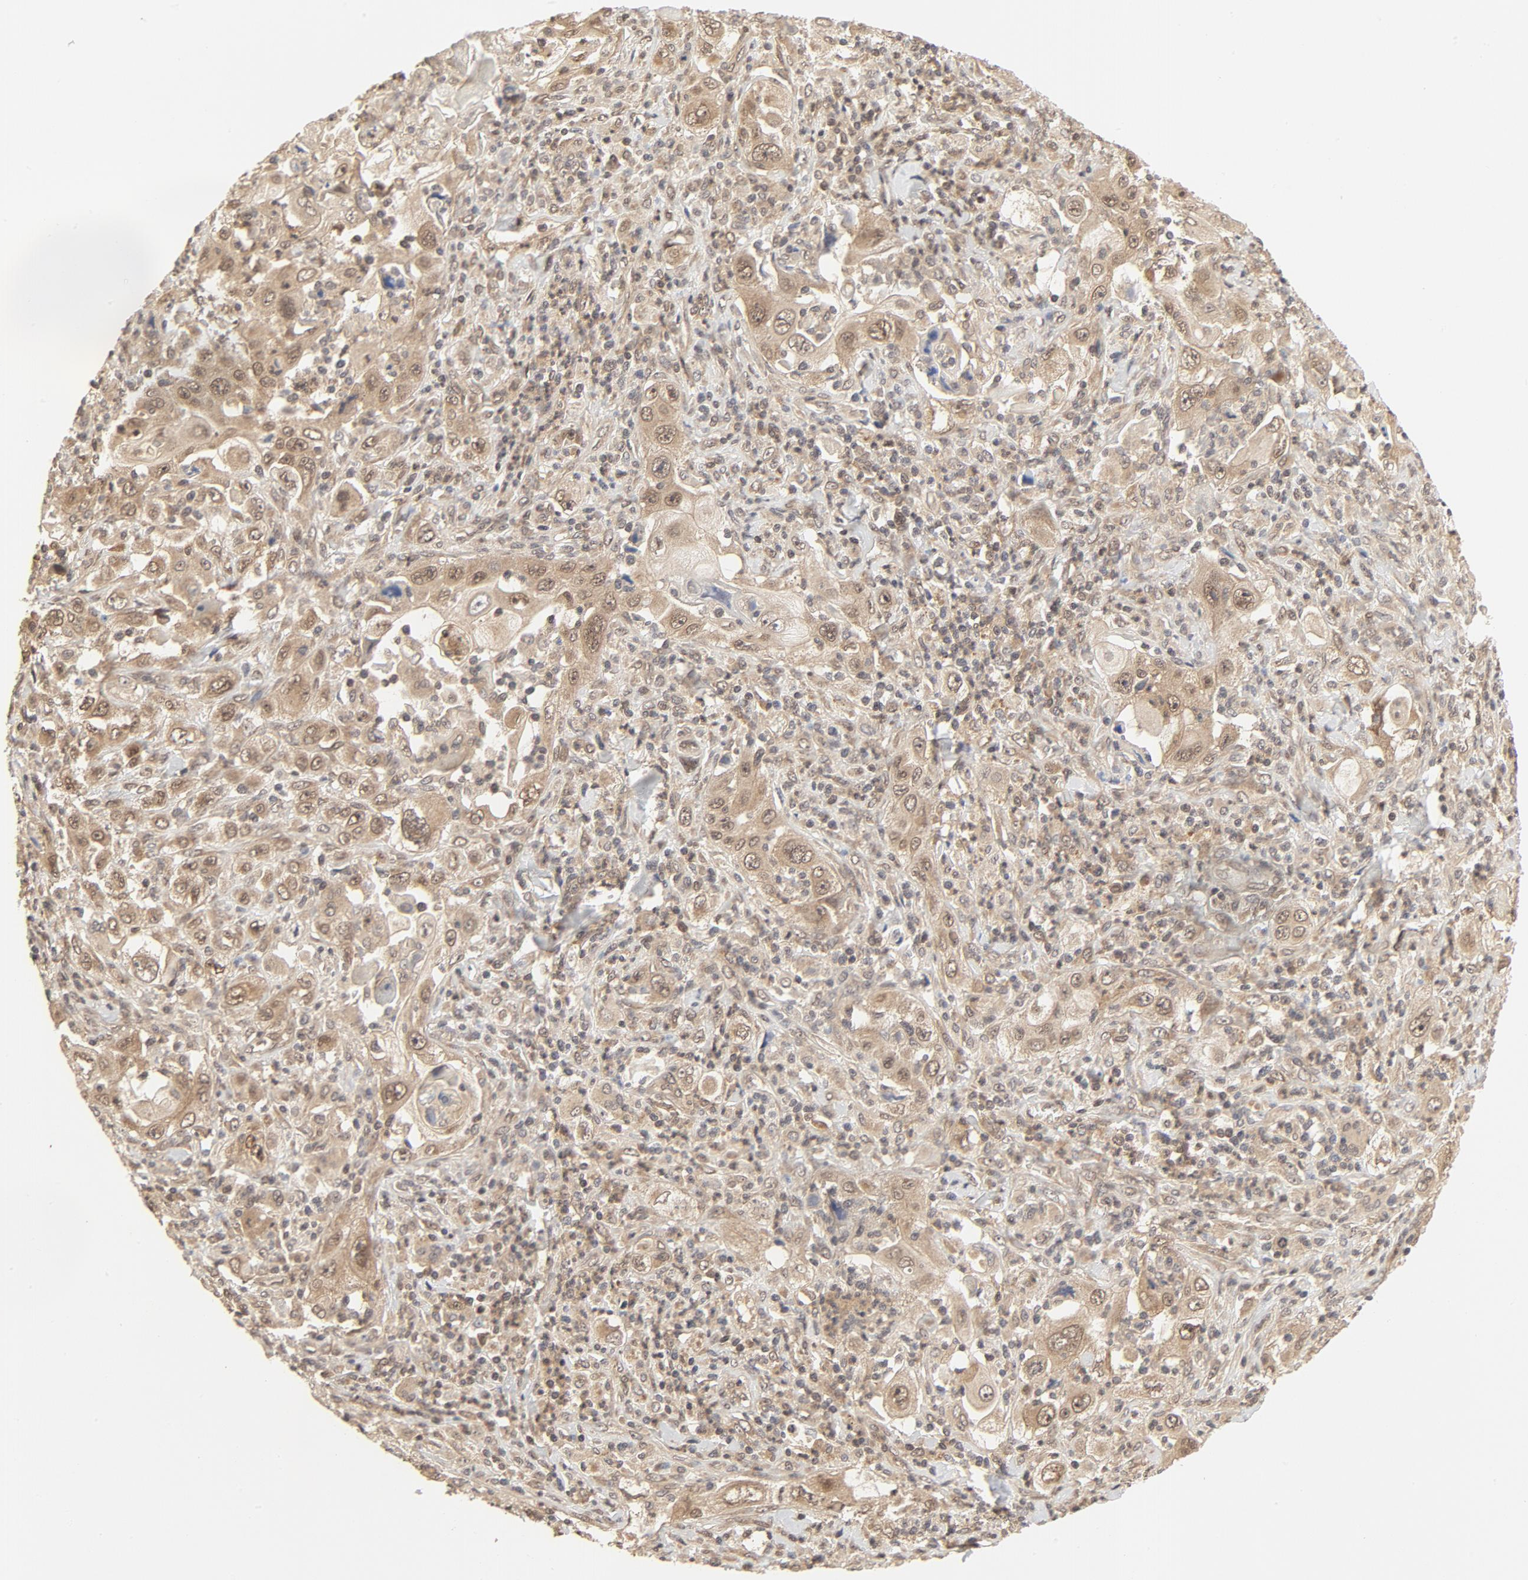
{"staining": {"intensity": "weak", "quantity": ">75%", "location": "cytoplasmic/membranous,nuclear"}, "tissue": "pancreatic cancer", "cell_type": "Tumor cells", "image_type": "cancer", "snomed": [{"axis": "morphology", "description": "Adenocarcinoma, NOS"}, {"axis": "topography", "description": "Pancreas"}], "caption": "Immunohistochemistry of pancreatic cancer reveals low levels of weak cytoplasmic/membranous and nuclear positivity in about >75% of tumor cells. (IHC, brightfield microscopy, high magnification).", "gene": "NEDD8", "patient": {"sex": "male", "age": 70}}